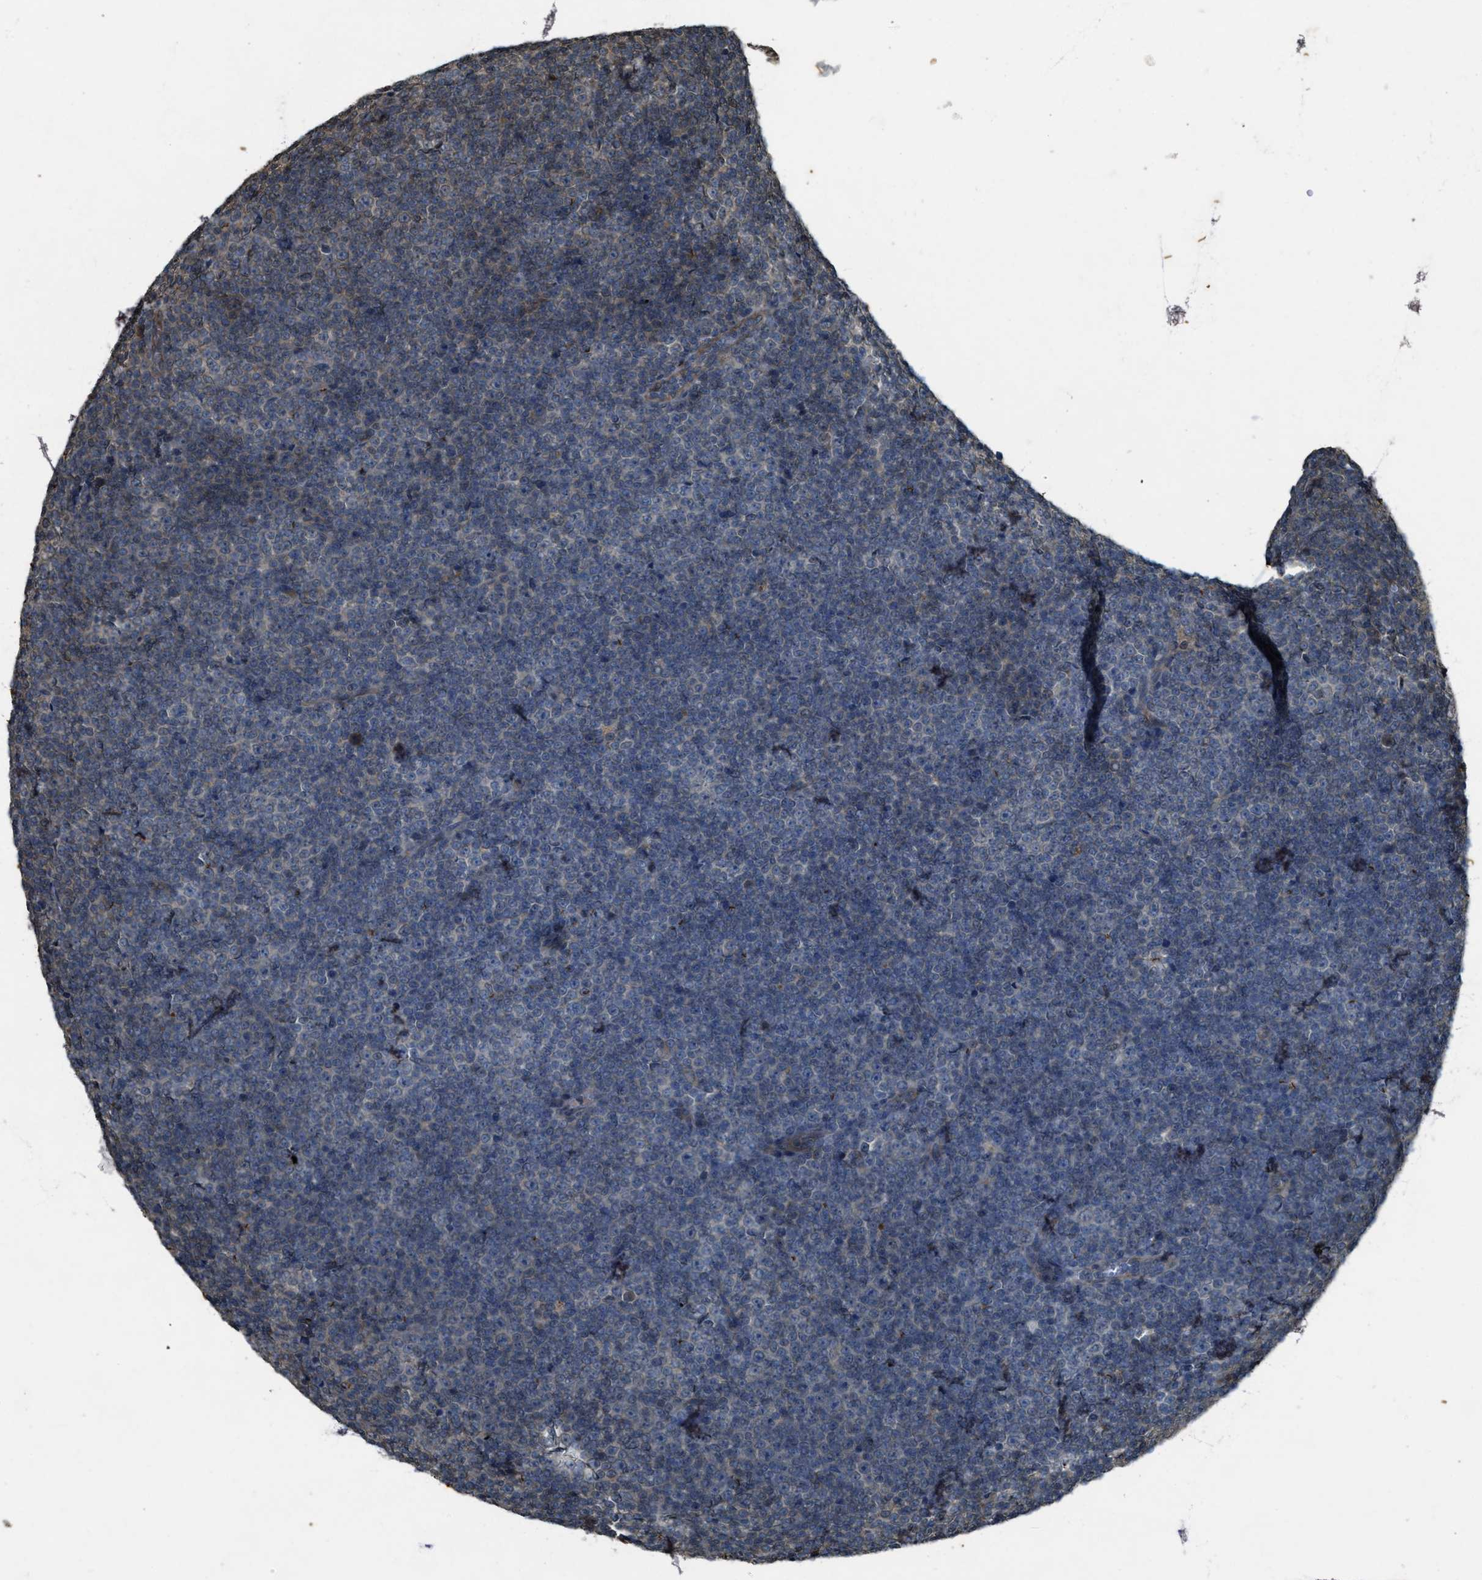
{"staining": {"intensity": "weak", "quantity": "25%-75%", "location": "cytoplasmic/membranous"}, "tissue": "lymphoma", "cell_type": "Tumor cells", "image_type": "cancer", "snomed": [{"axis": "morphology", "description": "Malignant lymphoma, non-Hodgkin's type, Low grade"}, {"axis": "topography", "description": "Lymph node"}], "caption": "Immunohistochemistry (IHC) staining of lymphoma, which reveals low levels of weak cytoplasmic/membranous staining in about 25%-75% of tumor cells indicating weak cytoplasmic/membranous protein expression. The staining was performed using DAB (3,3'-diaminobenzidine) (brown) for protein detection and nuclei were counterstained in hematoxylin (blue).", "gene": "KIF21A", "patient": {"sex": "female", "age": 67}}